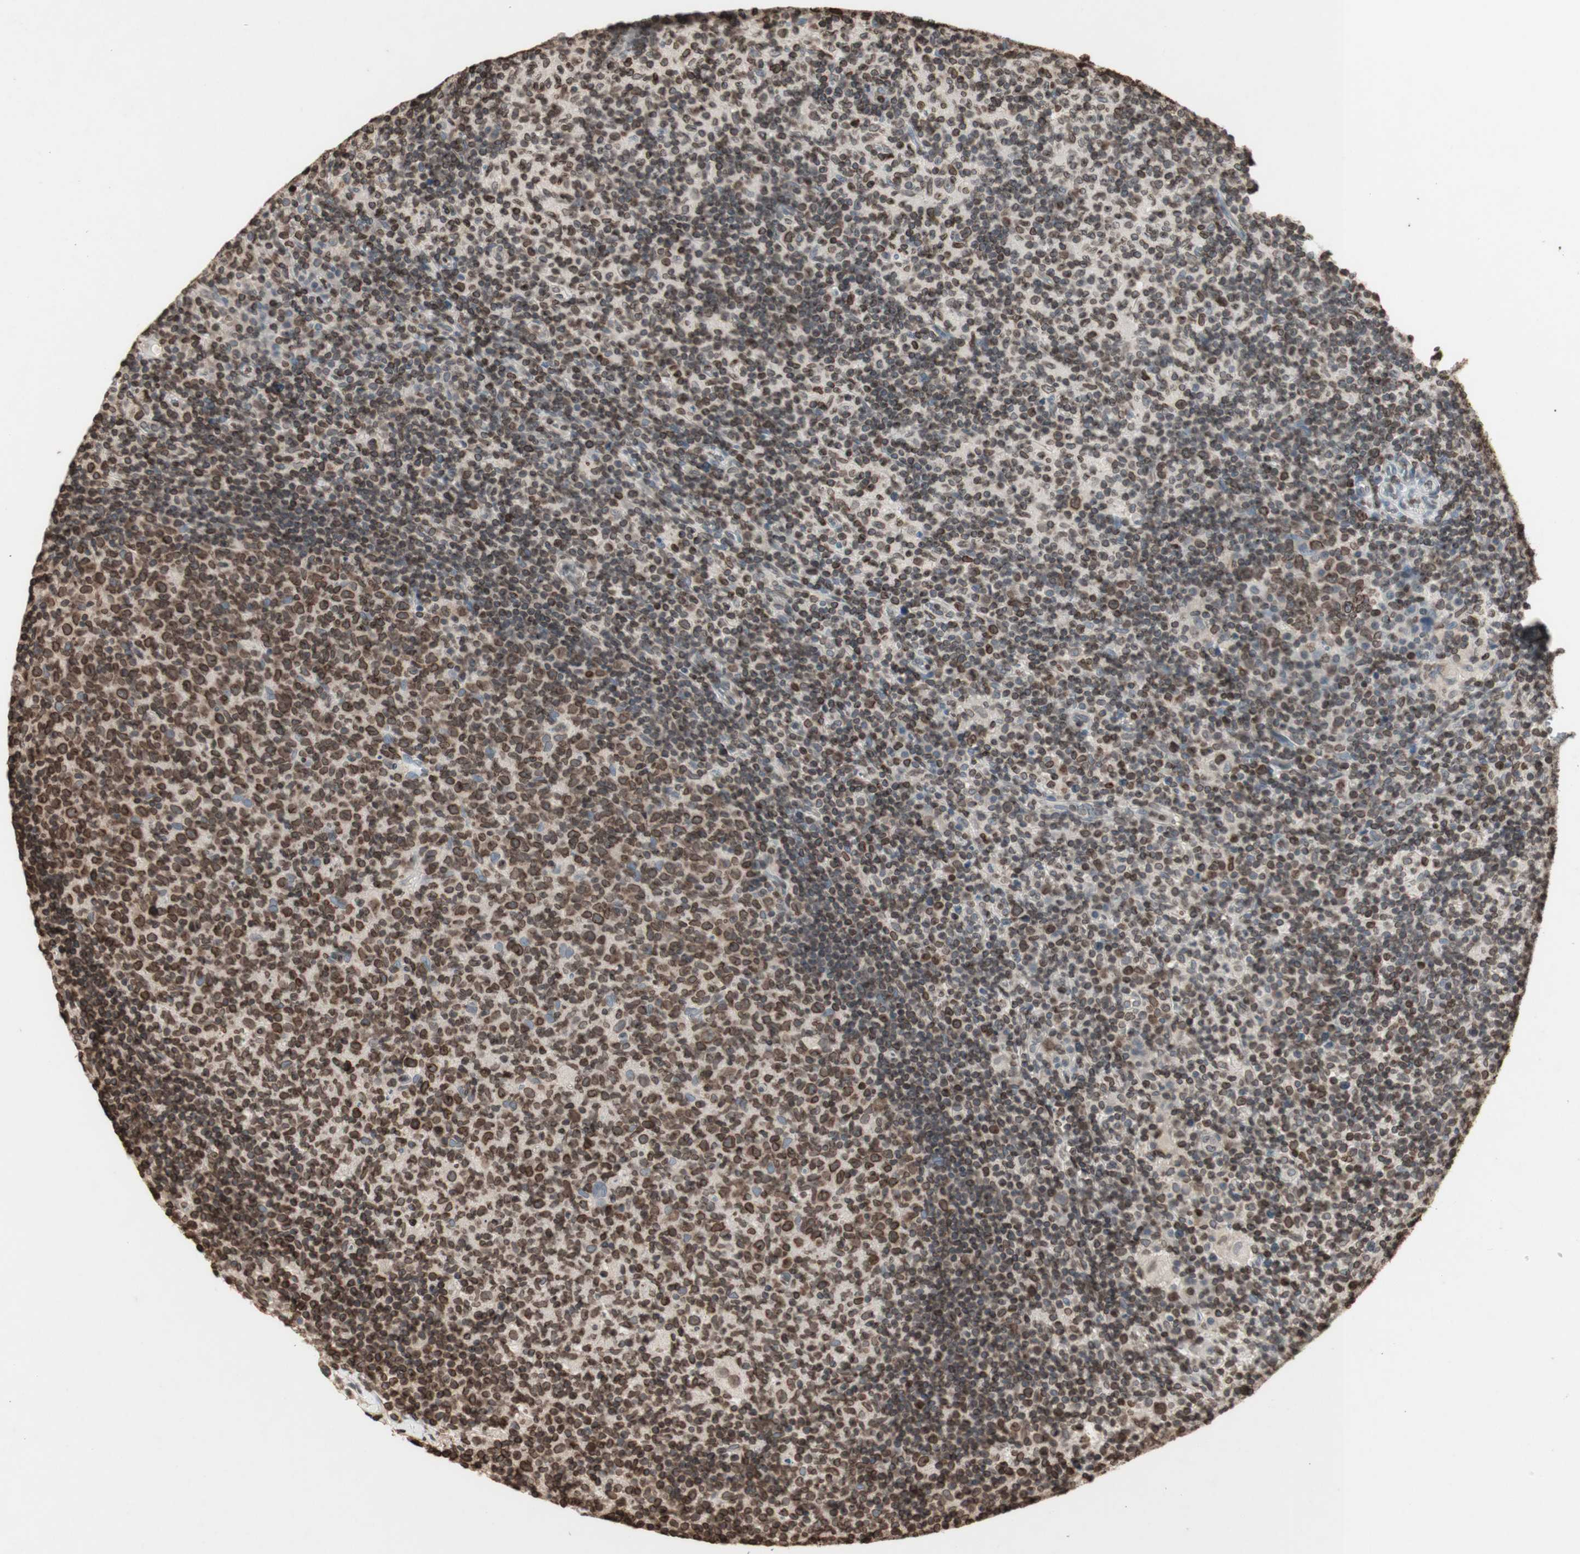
{"staining": {"intensity": "moderate", "quantity": "25%-75%", "location": "nuclear"}, "tissue": "lymph node", "cell_type": "Germinal center cells", "image_type": "normal", "snomed": [{"axis": "morphology", "description": "Normal tissue, NOS"}, {"axis": "morphology", "description": "Inflammation, NOS"}, {"axis": "topography", "description": "Lymph node"}], "caption": "Protein expression analysis of benign human lymph node reveals moderate nuclear positivity in approximately 25%-75% of germinal center cells.", "gene": "TMPO", "patient": {"sex": "male", "age": 55}}